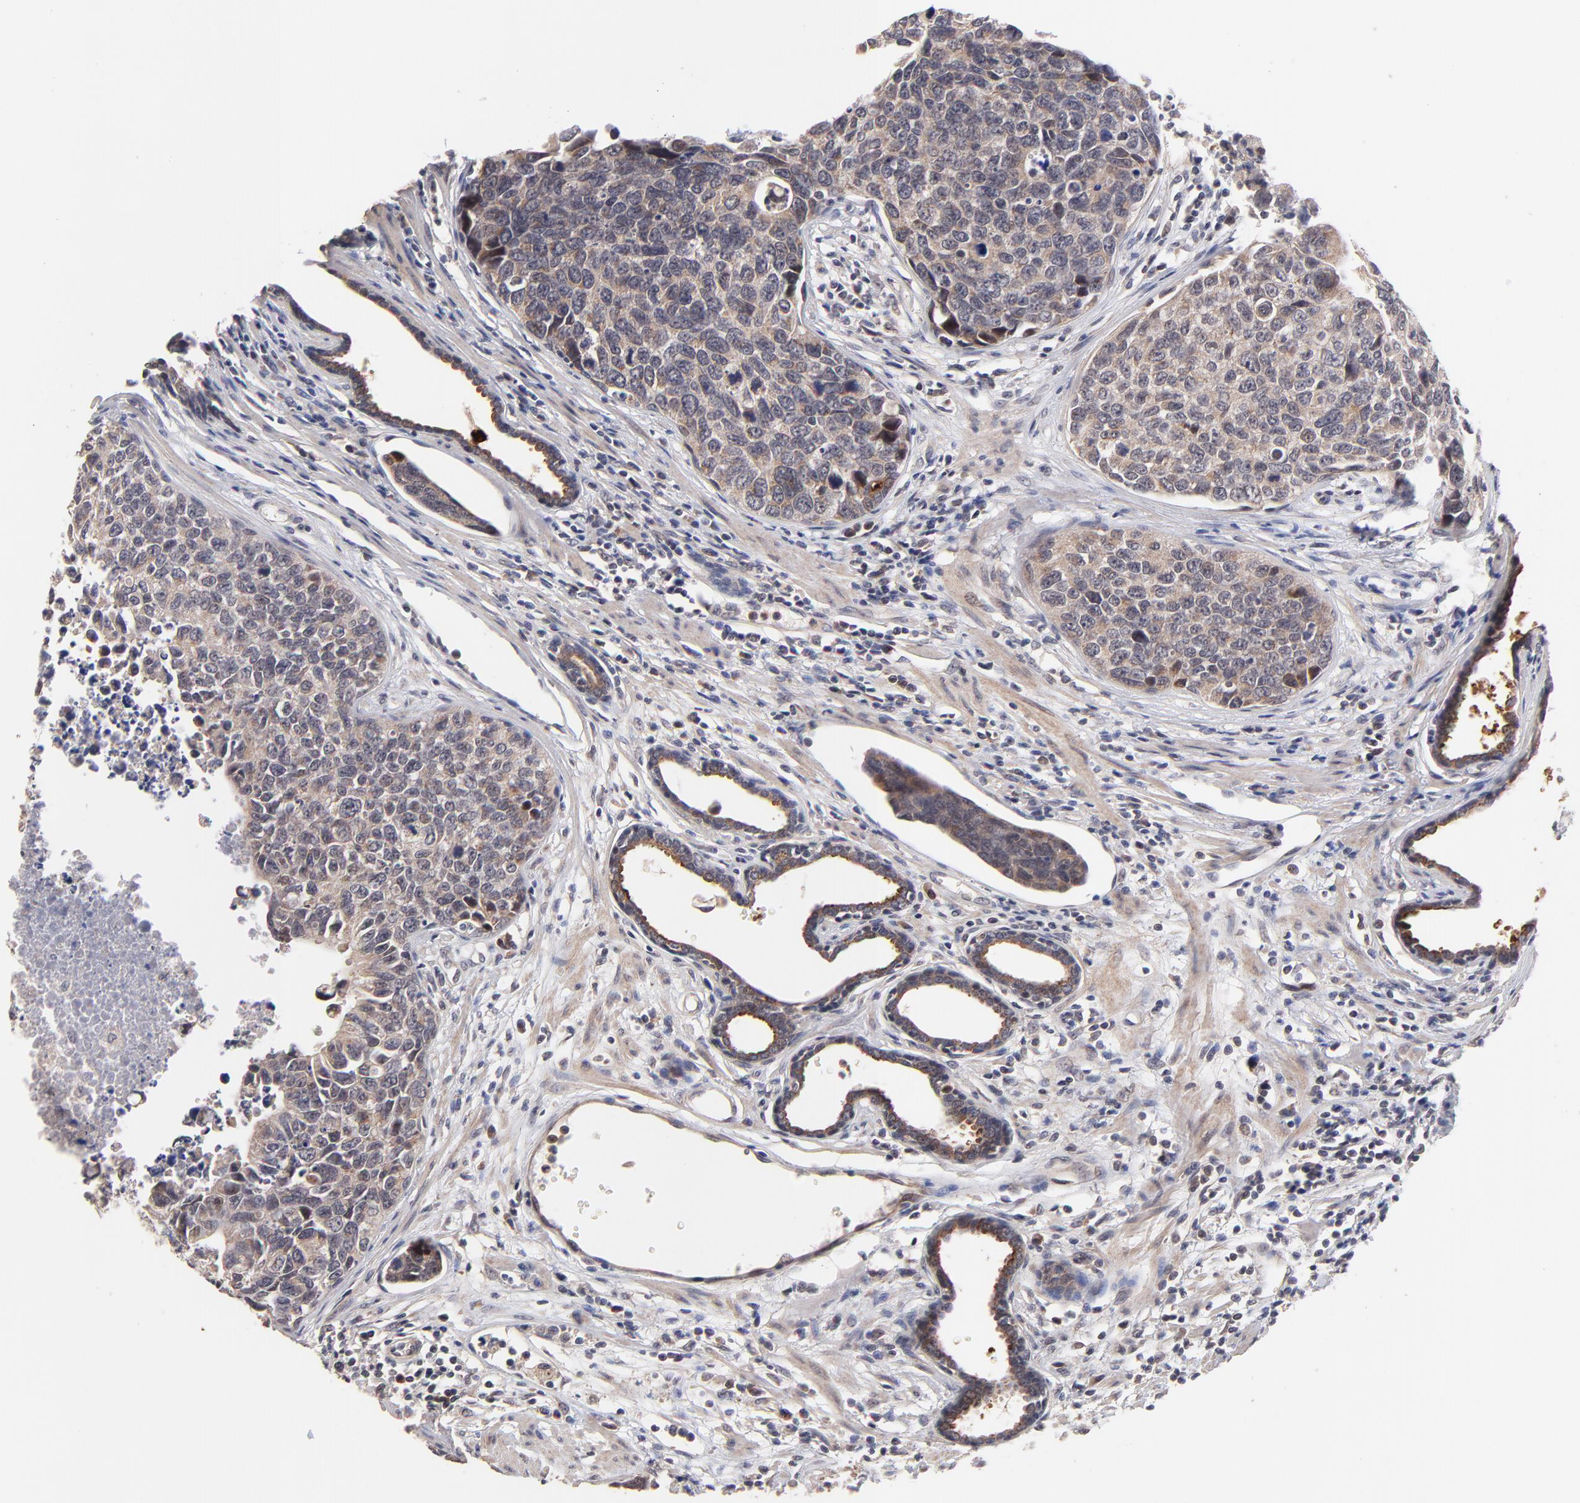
{"staining": {"intensity": "moderate", "quantity": ">75%", "location": "cytoplasmic/membranous"}, "tissue": "urothelial cancer", "cell_type": "Tumor cells", "image_type": "cancer", "snomed": [{"axis": "morphology", "description": "Urothelial carcinoma, High grade"}, {"axis": "topography", "description": "Urinary bladder"}], "caption": "A histopathology image of urothelial cancer stained for a protein demonstrates moderate cytoplasmic/membranous brown staining in tumor cells.", "gene": "BAIAP2L2", "patient": {"sex": "male", "age": 81}}